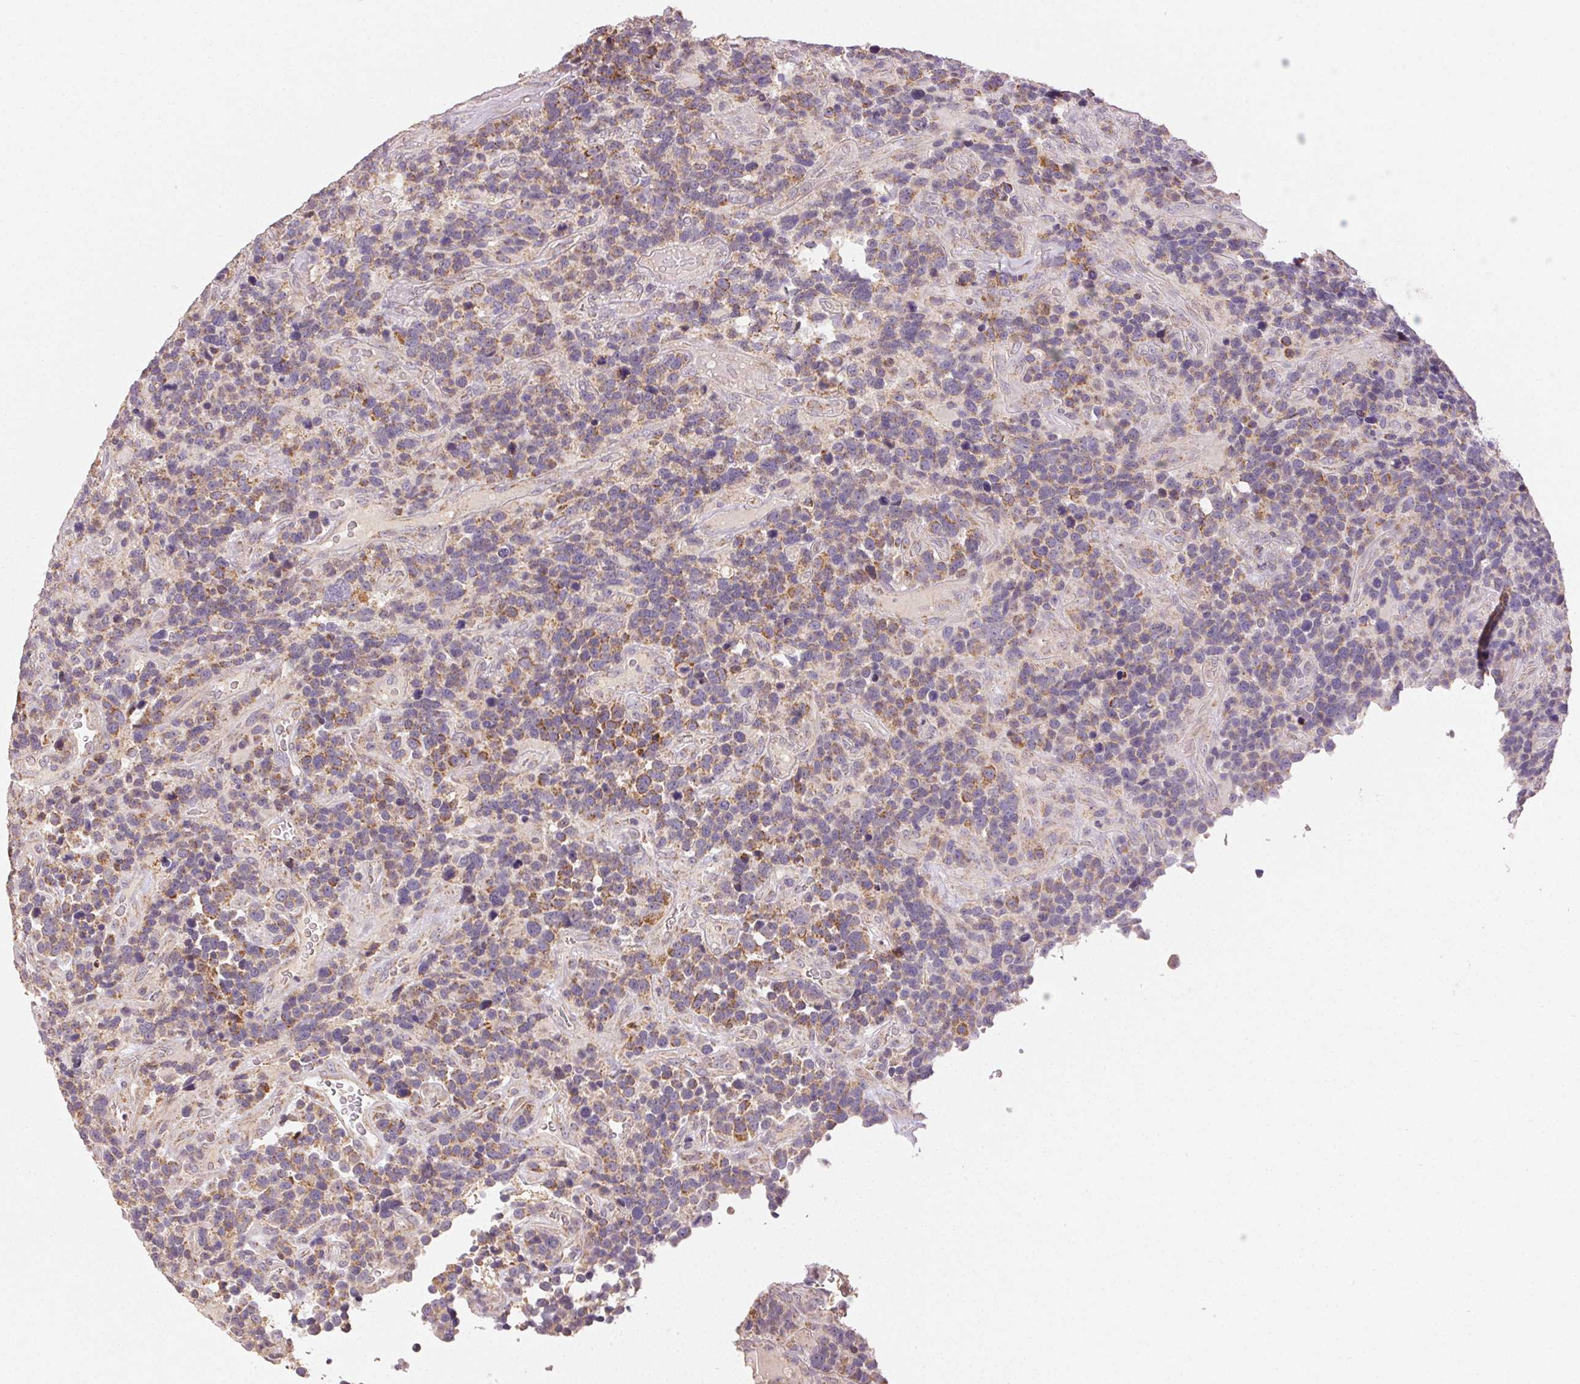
{"staining": {"intensity": "moderate", "quantity": "25%-75%", "location": "cytoplasmic/membranous"}, "tissue": "glioma", "cell_type": "Tumor cells", "image_type": "cancer", "snomed": [{"axis": "morphology", "description": "Glioma, malignant, High grade"}, {"axis": "topography", "description": "Brain"}], "caption": "A brown stain labels moderate cytoplasmic/membranous staining of a protein in human glioma tumor cells.", "gene": "CLASP1", "patient": {"sex": "male", "age": 33}}